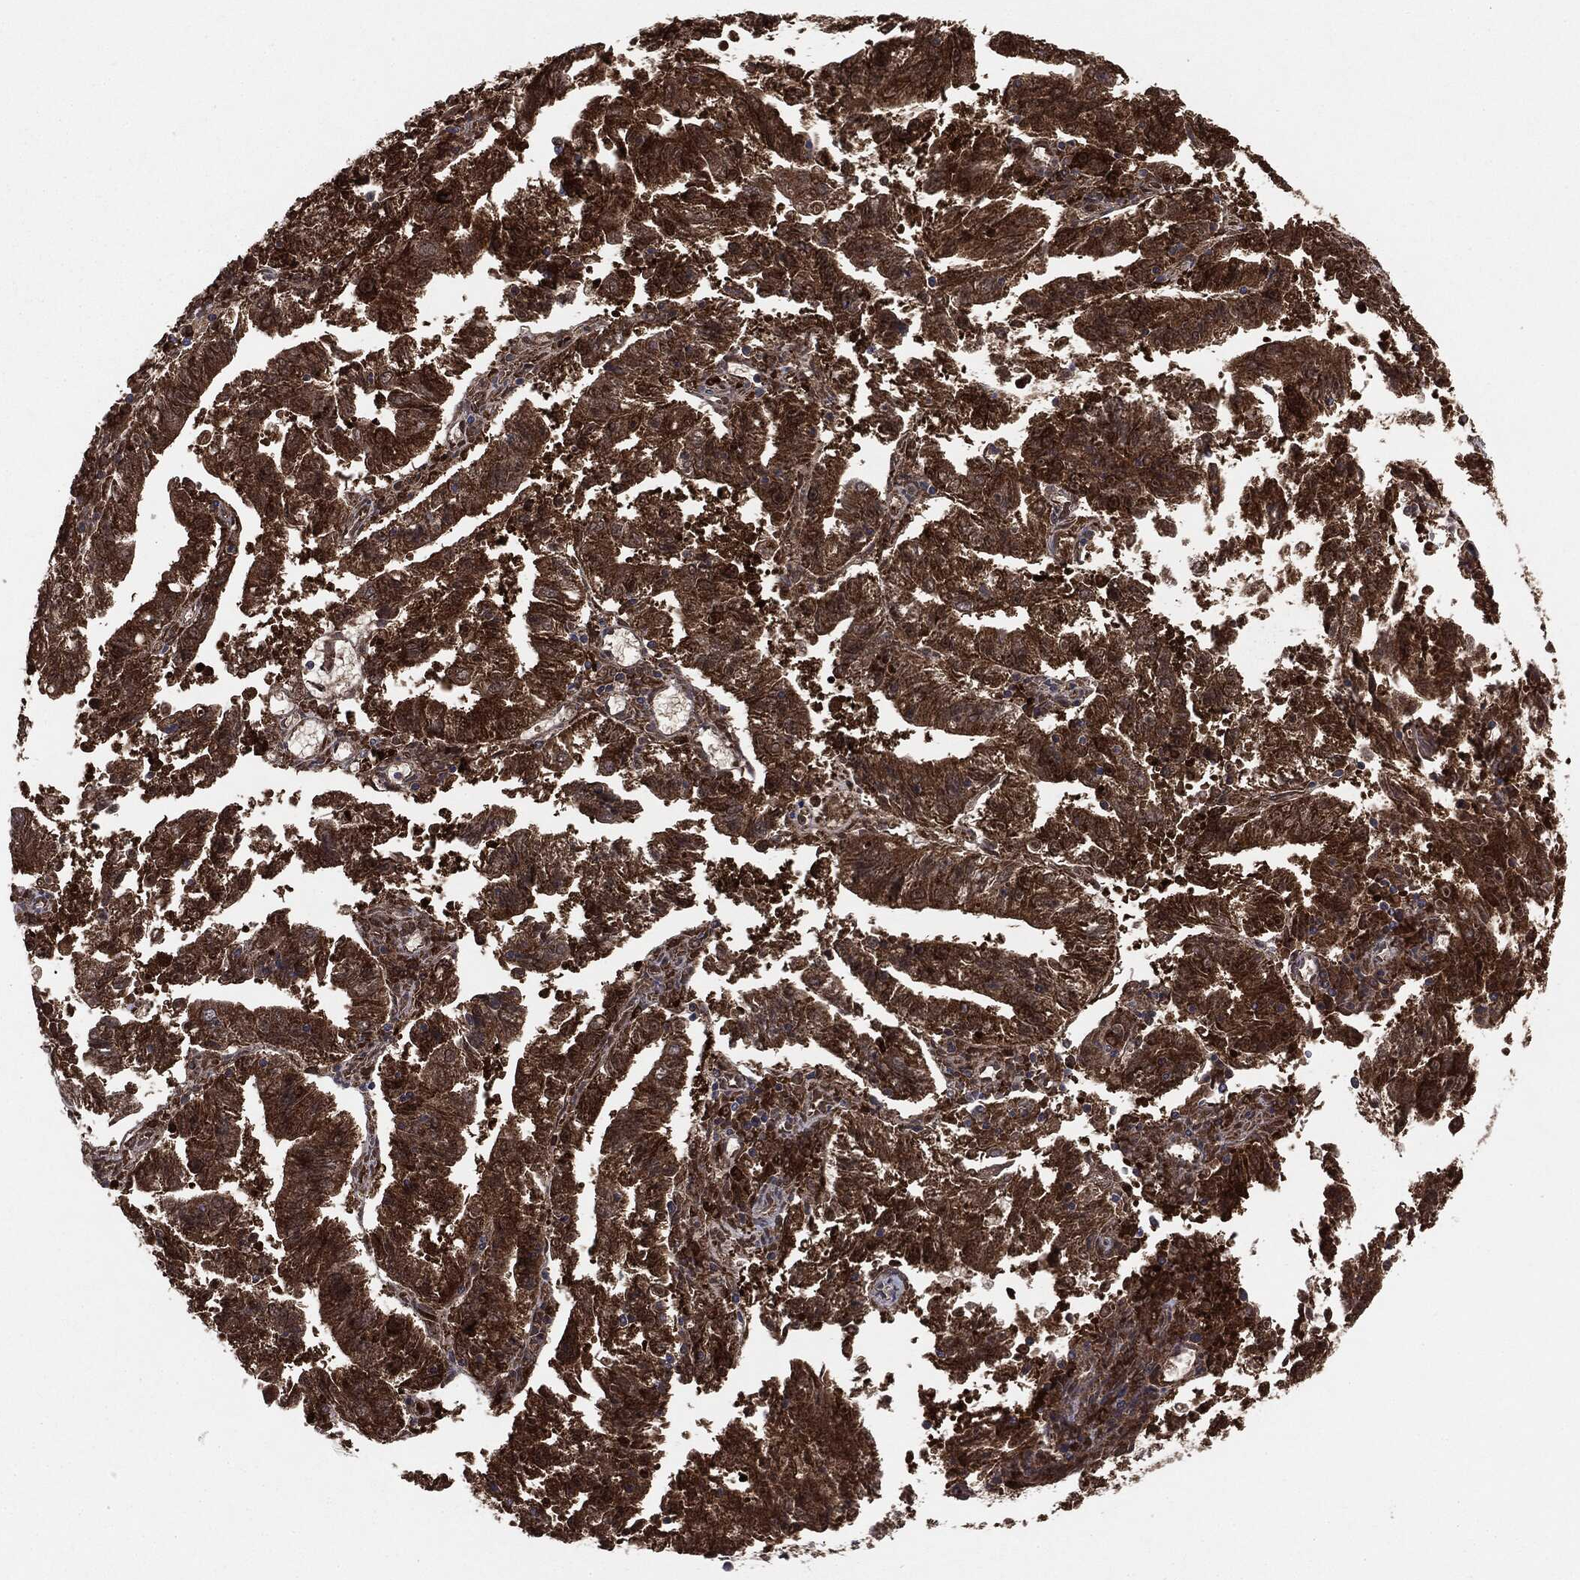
{"staining": {"intensity": "strong", "quantity": ">75%", "location": "cytoplasmic/membranous"}, "tissue": "endometrial cancer", "cell_type": "Tumor cells", "image_type": "cancer", "snomed": [{"axis": "morphology", "description": "Adenocarcinoma, NOS"}, {"axis": "topography", "description": "Endometrium"}], "caption": "A micrograph of human endometrial cancer (adenocarcinoma) stained for a protein displays strong cytoplasmic/membranous brown staining in tumor cells.", "gene": "NME1", "patient": {"sex": "female", "age": 82}}